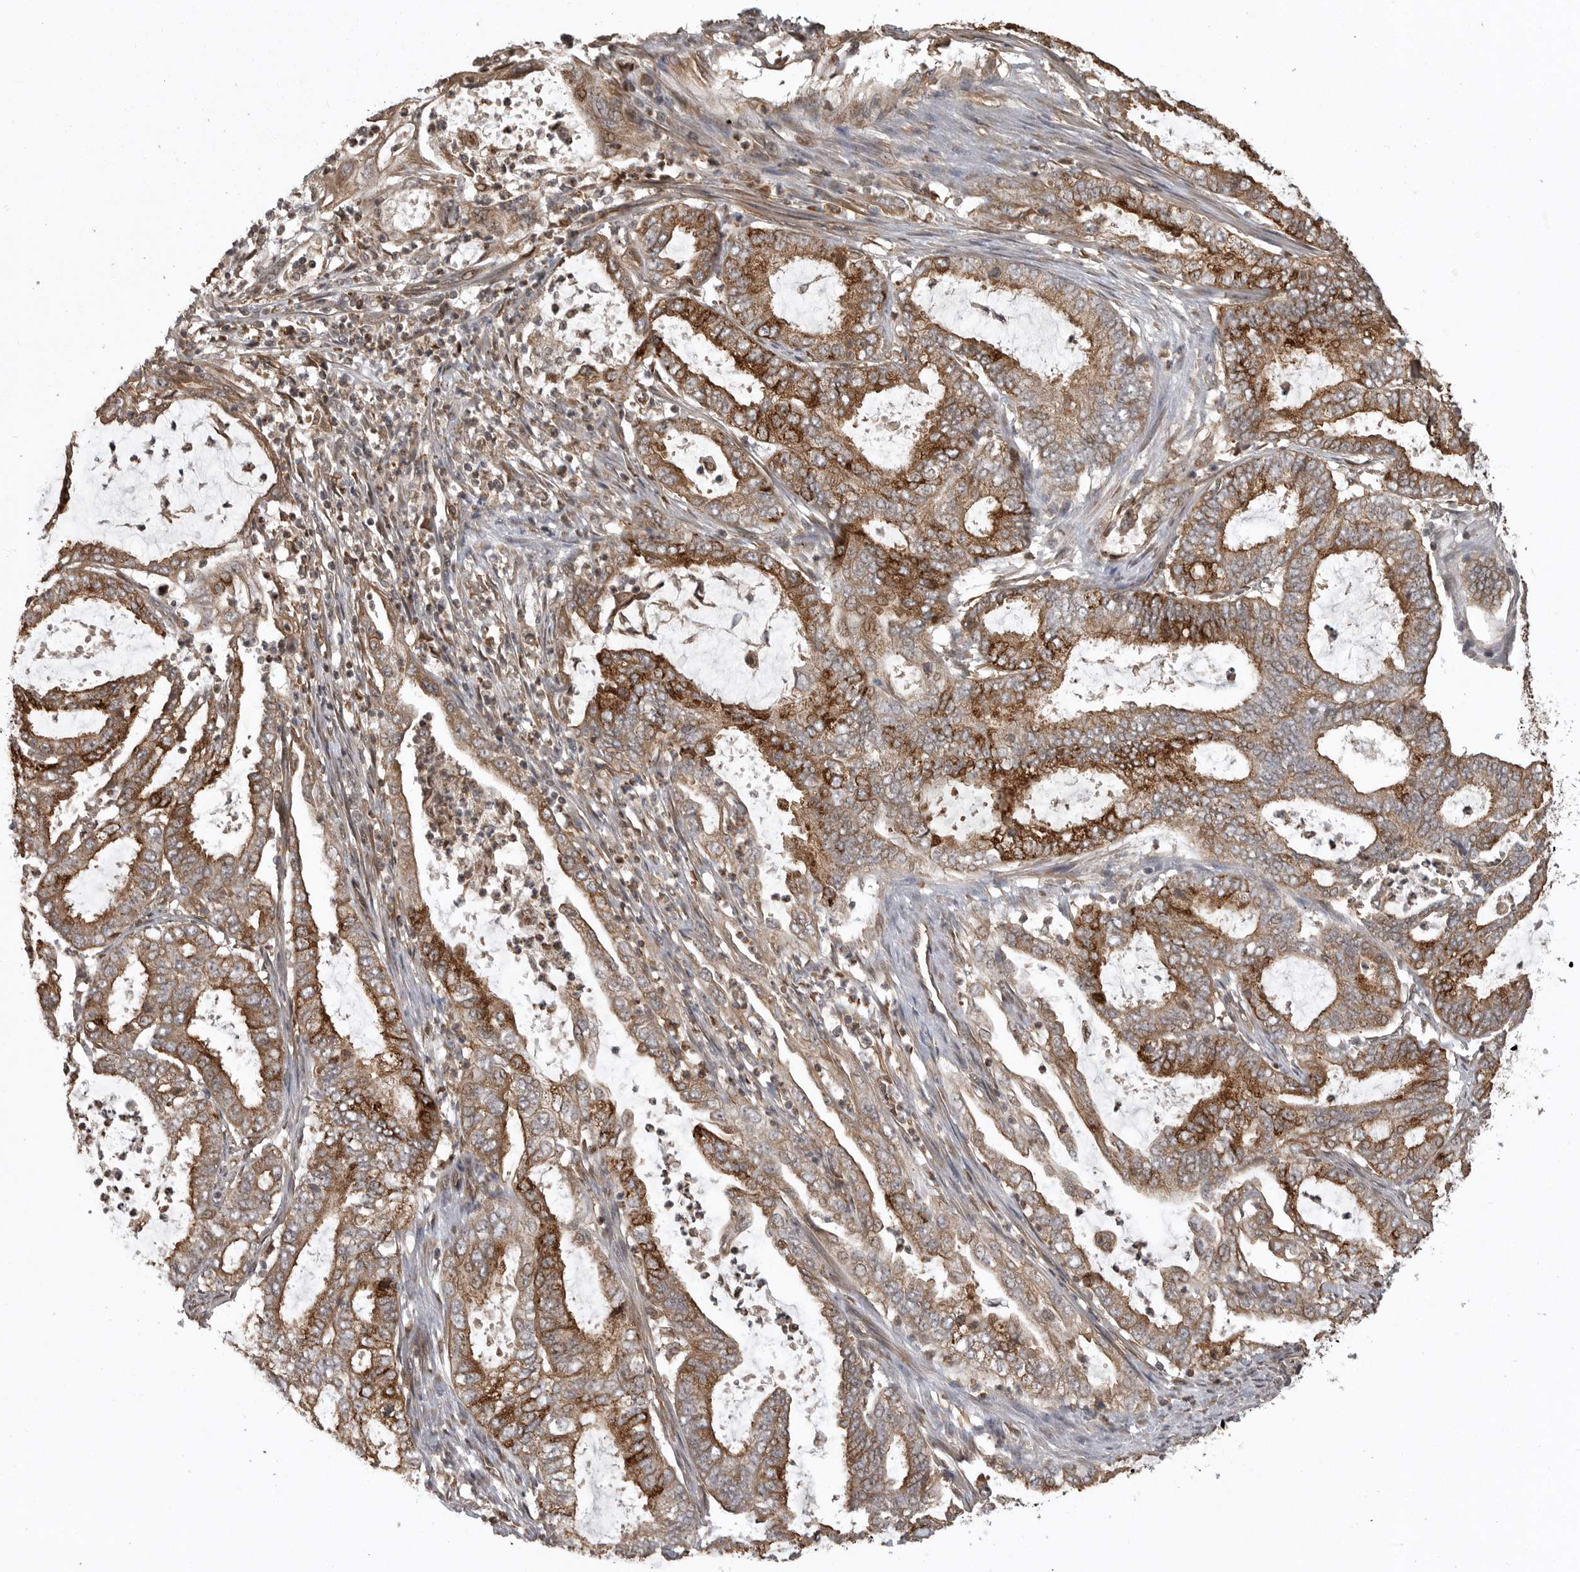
{"staining": {"intensity": "strong", "quantity": ">75%", "location": "cytoplasmic/membranous"}, "tissue": "endometrial cancer", "cell_type": "Tumor cells", "image_type": "cancer", "snomed": [{"axis": "morphology", "description": "Adenocarcinoma, NOS"}, {"axis": "topography", "description": "Endometrium"}], "caption": "Protein staining of endometrial adenocarcinoma tissue reveals strong cytoplasmic/membranous positivity in approximately >75% of tumor cells. The protein is shown in brown color, while the nuclei are stained blue.", "gene": "DNAJC8", "patient": {"sex": "female", "age": 51}}